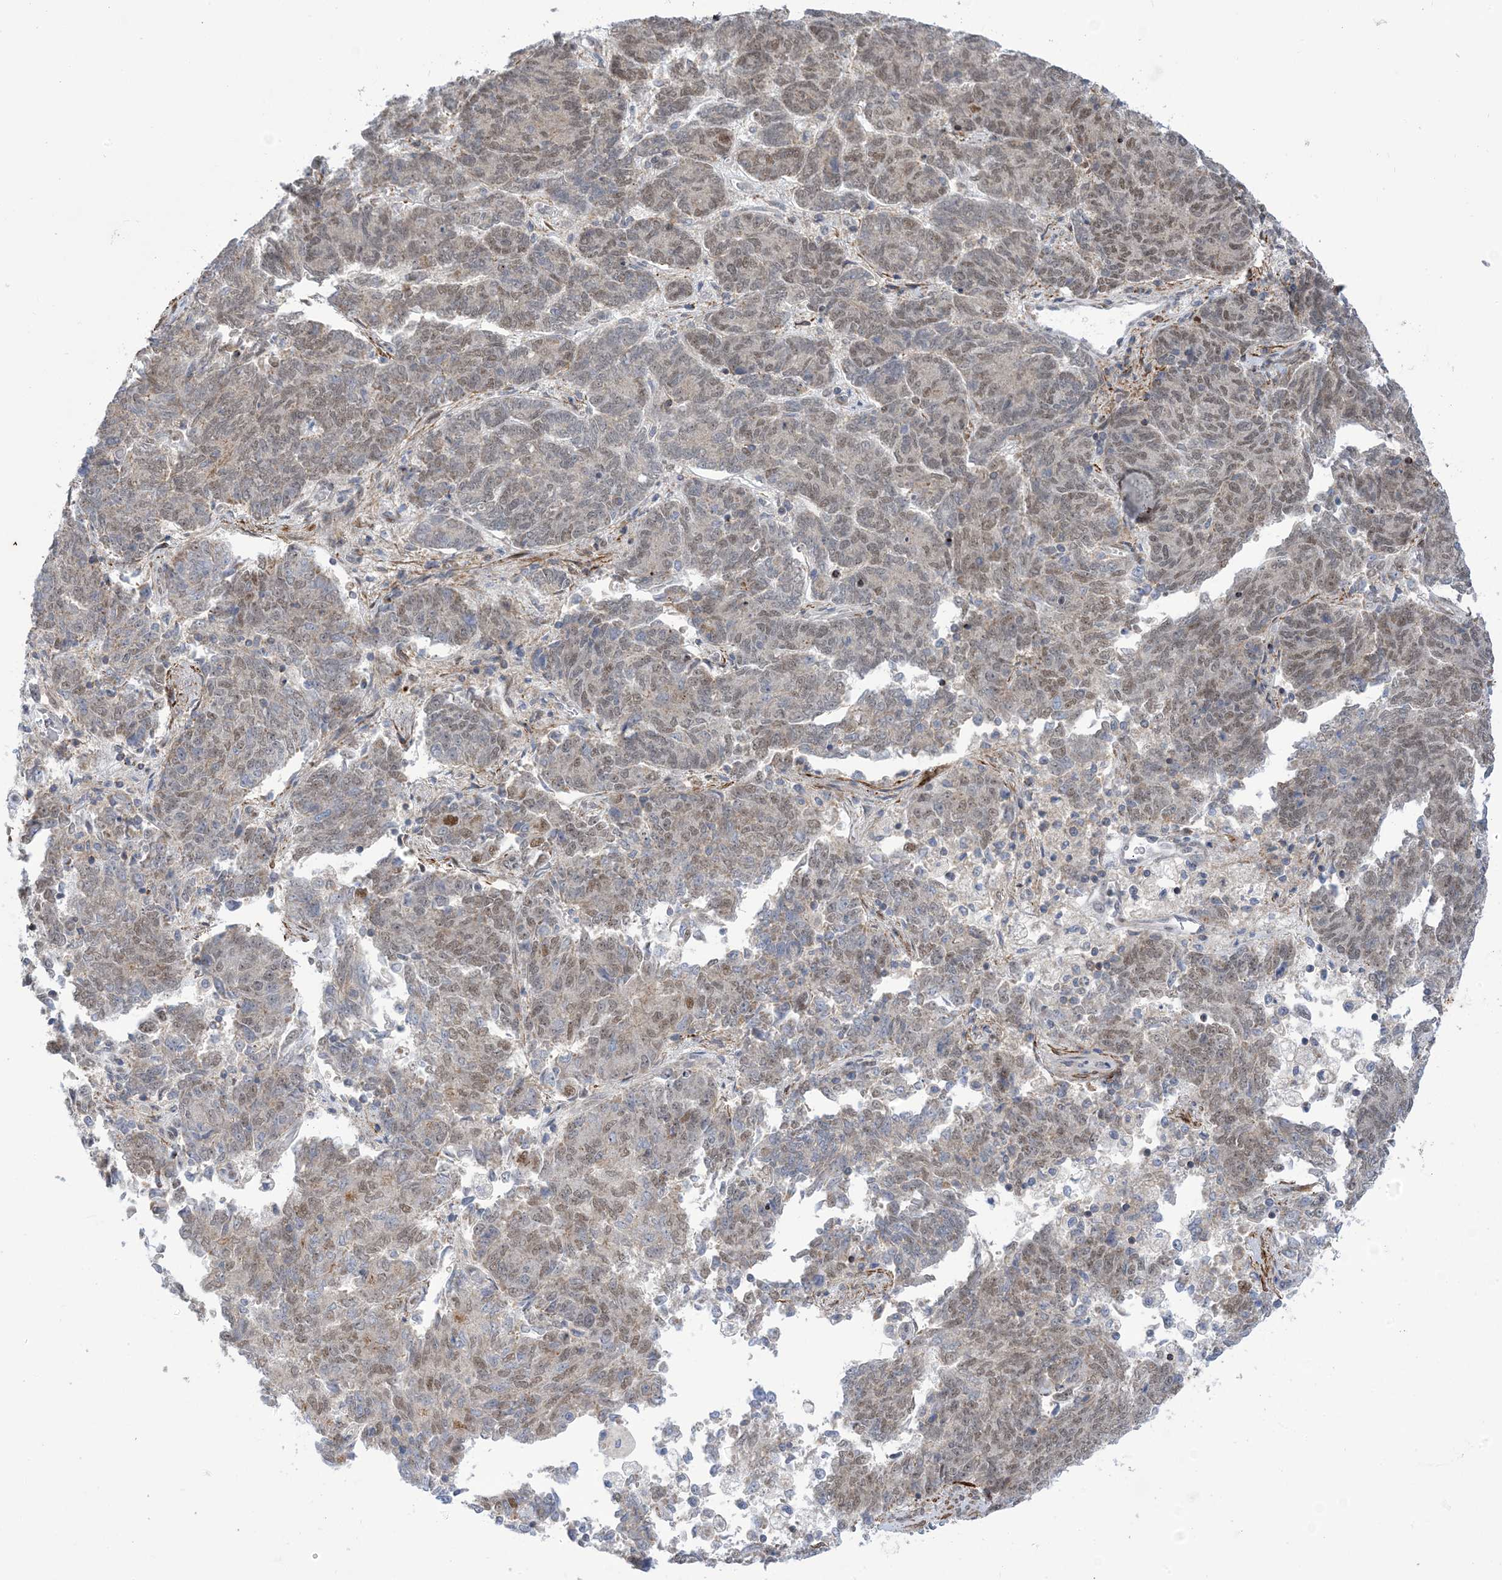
{"staining": {"intensity": "weak", "quantity": "25%-75%", "location": "nuclear"}, "tissue": "endometrial cancer", "cell_type": "Tumor cells", "image_type": "cancer", "snomed": [{"axis": "morphology", "description": "Adenocarcinoma, NOS"}, {"axis": "topography", "description": "Endometrium"}], "caption": "Endometrial adenocarcinoma stained with DAB (3,3'-diaminobenzidine) IHC demonstrates low levels of weak nuclear positivity in about 25%-75% of tumor cells. The protein is shown in brown color, while the nuclei are stained blue.", "gene": "ZNF8", "patient": {"sex": "female", "age": 80}}